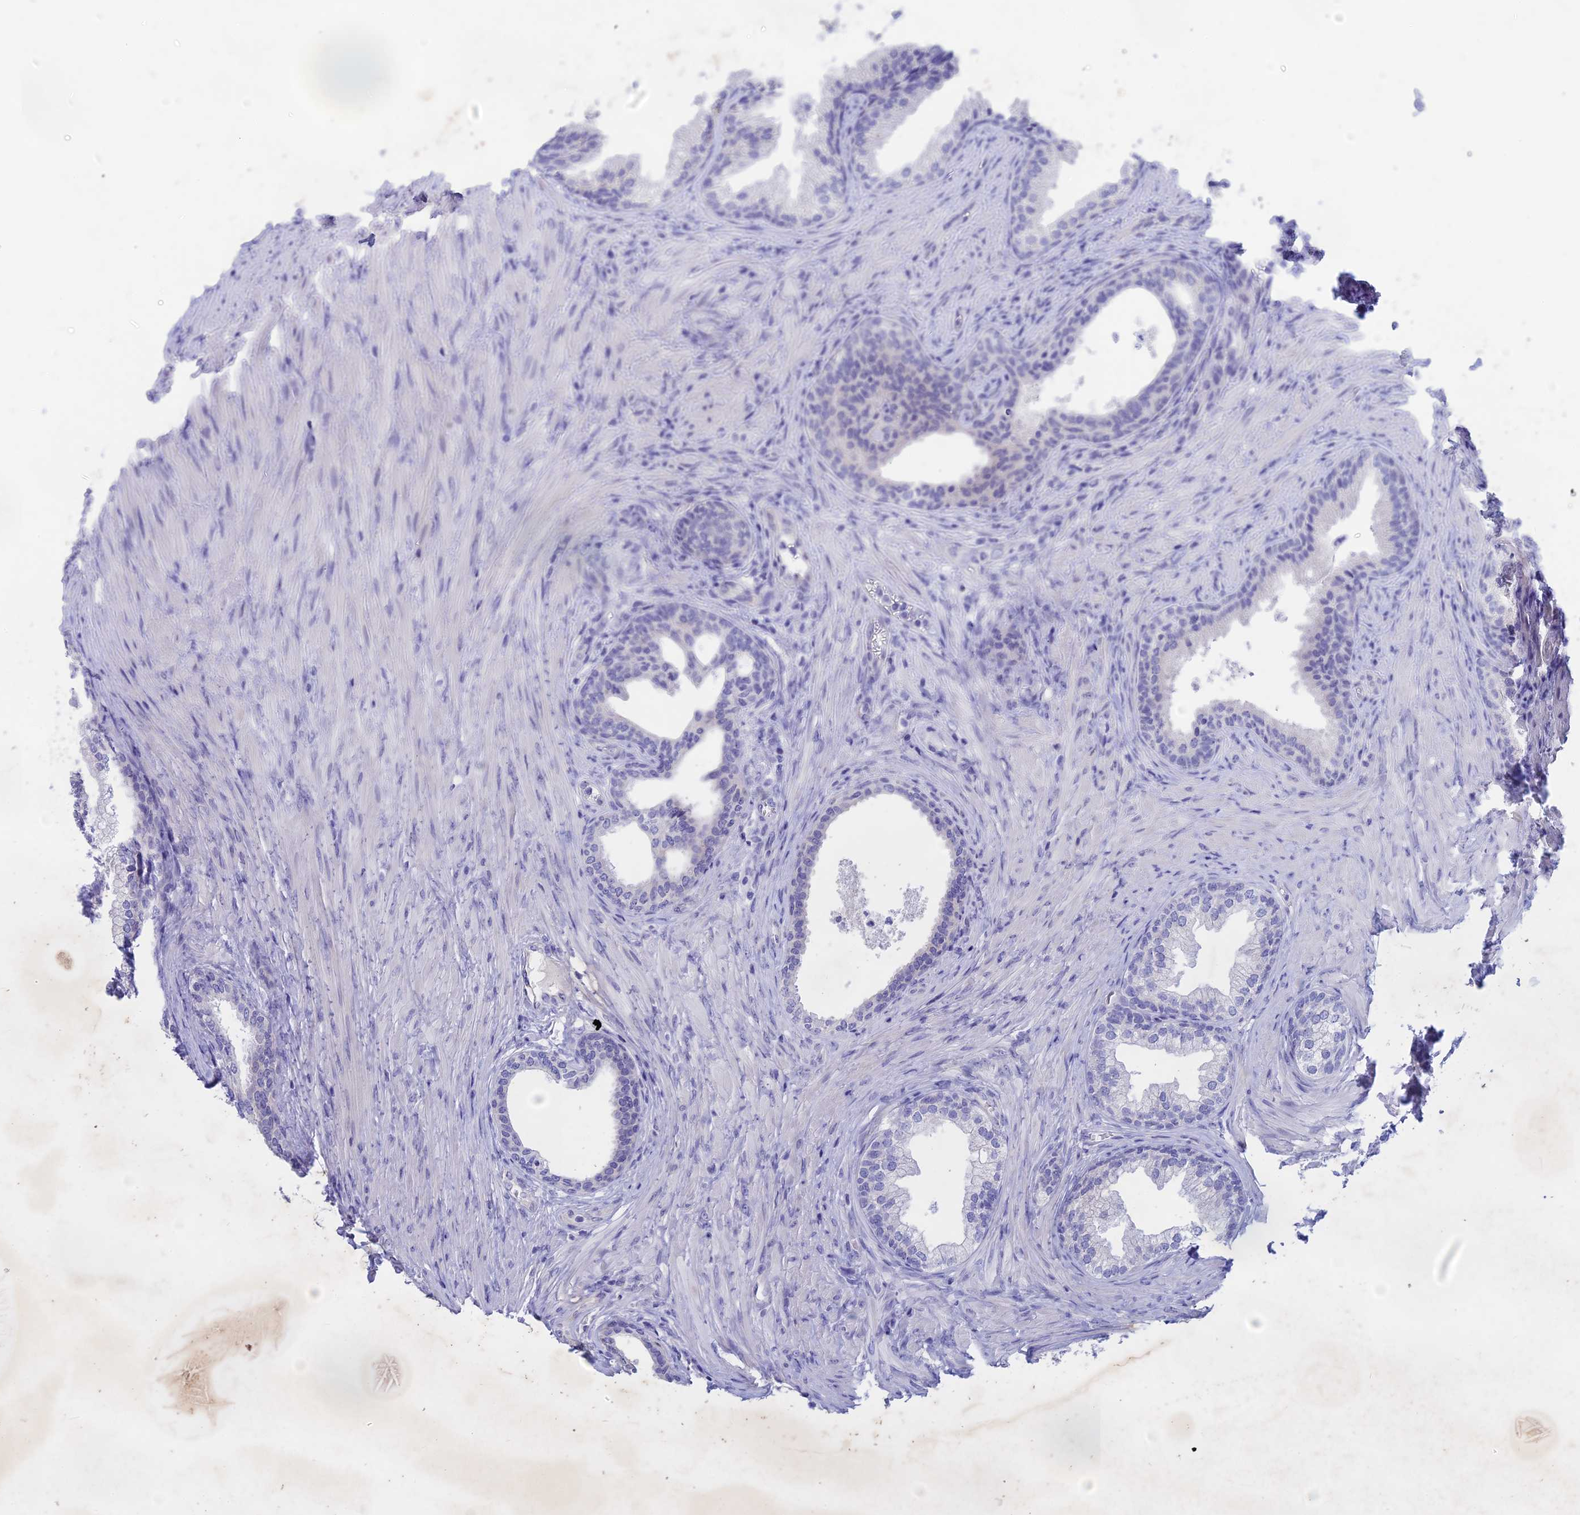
{"staining": {"intensity": "negative", "quantity": "none", "location": "none"}, "tissue": "prostate", "cell_type": "Glandular cells", "image_type": "normal", "snomed": [{"axis": "morphology", "description": "Normal tissue, NOS"}, {"axis": "topography", "description": "Prostate"}], "caption": "The micrograph exhibits no significant staining in glandular cells of prostate.", "gene": "BTBD19", "patient": {"sex": "male", "age": 76}}